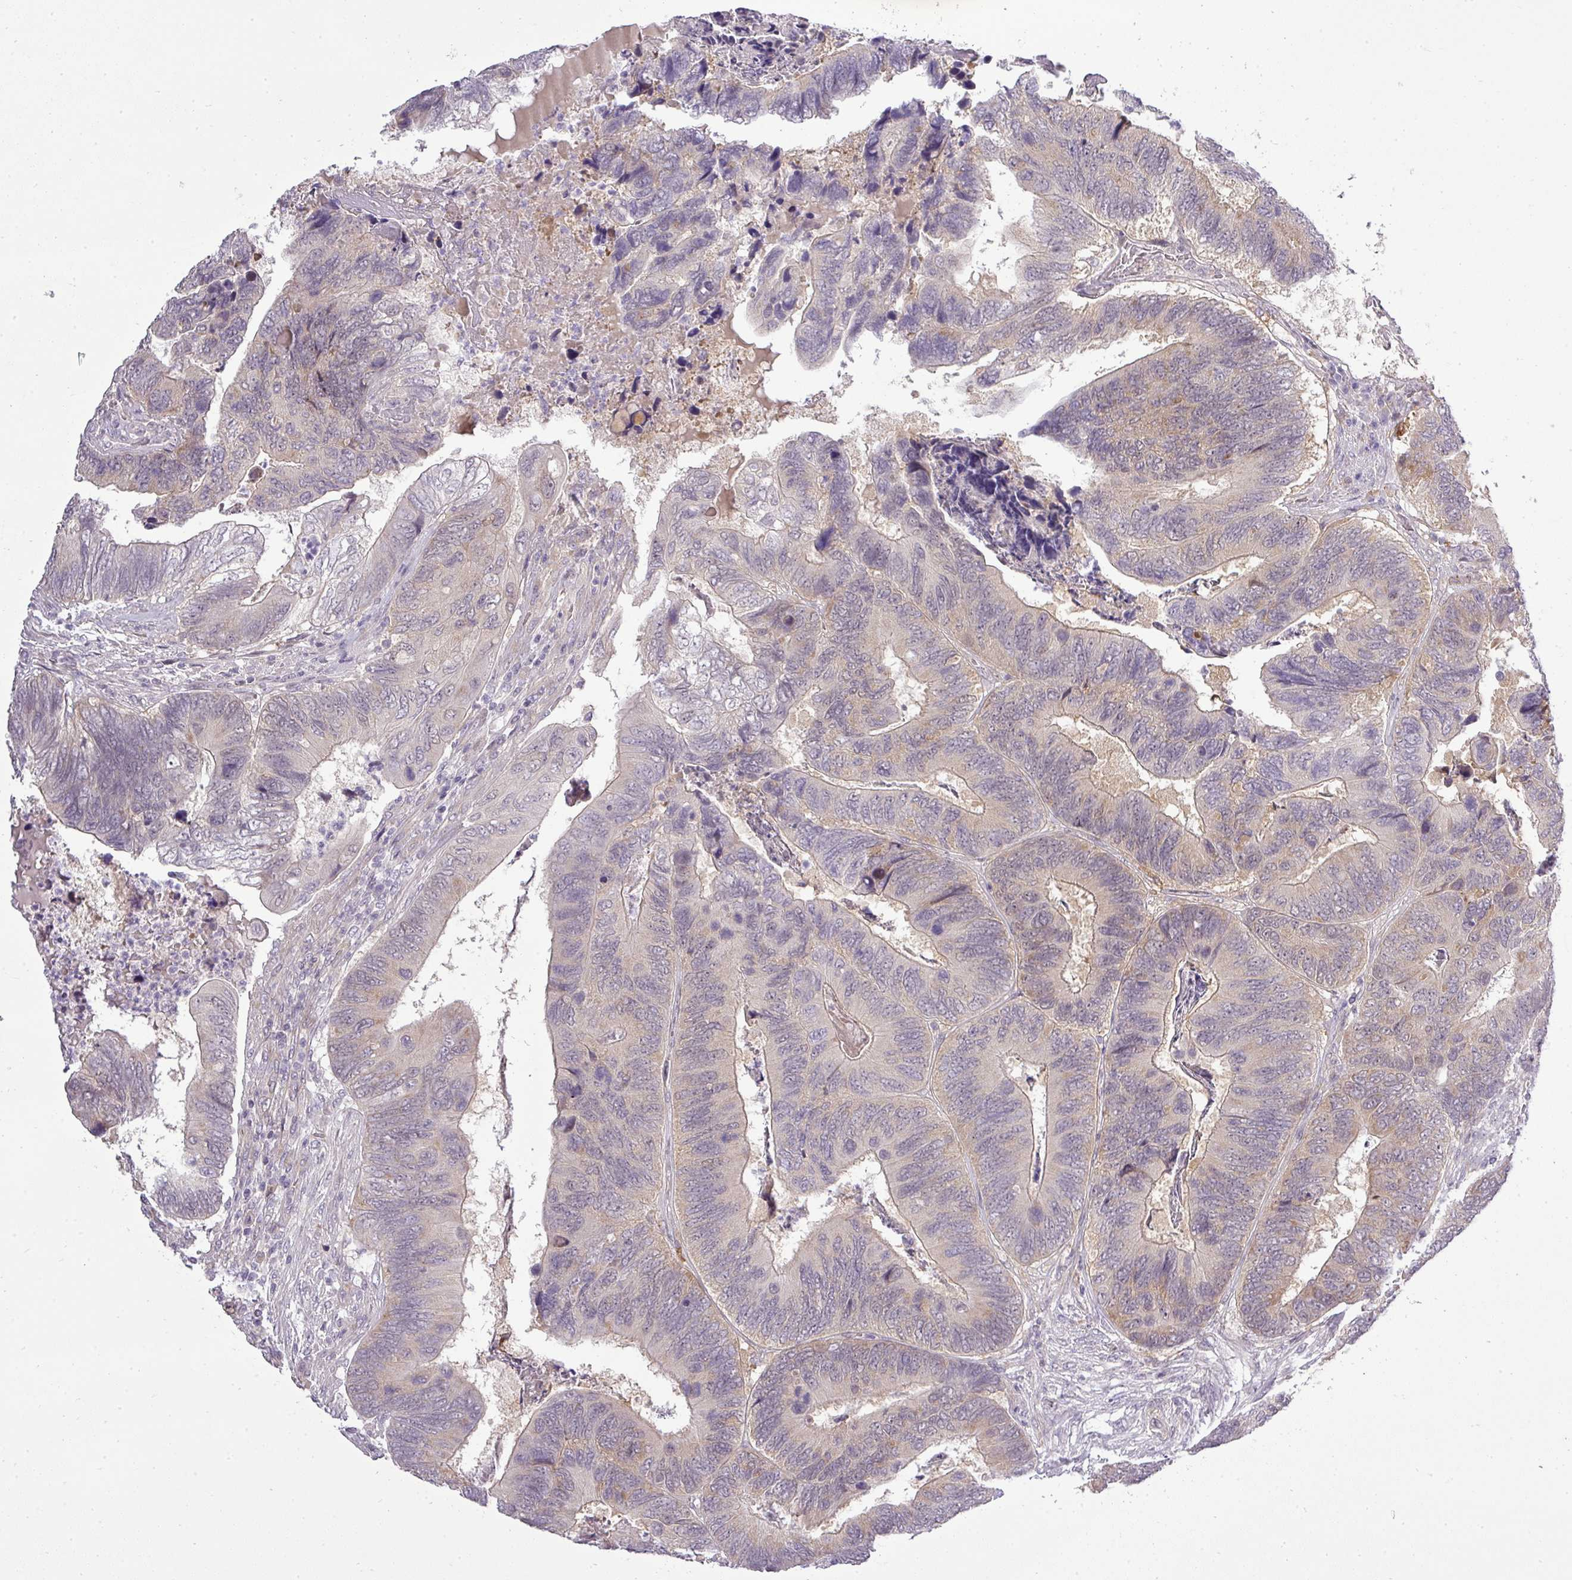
{"staining": {"intensity": "negative", "quantity": "none", "location": "none"}, "tissue": "colorectal cancer", "cell_type": "Tumor cells", "image_type": "cancer", "snomed": [{"axis": "morphology", "description": "Adenocarcinoma, NOS"}, {"axis": "topography", "description": "Colon"}], "caption": "Photomicrograph shows no protein expression in tumor cells of adenocarcinoma (colorectal) tissue. The staining is performed using DAB (3,3'-diaminobenzidine) brown chromogen with nuclei counter-stained in using hematoxylin.", "gene": "PDRG1", "patient": {"sex": "female", "age": 67}}